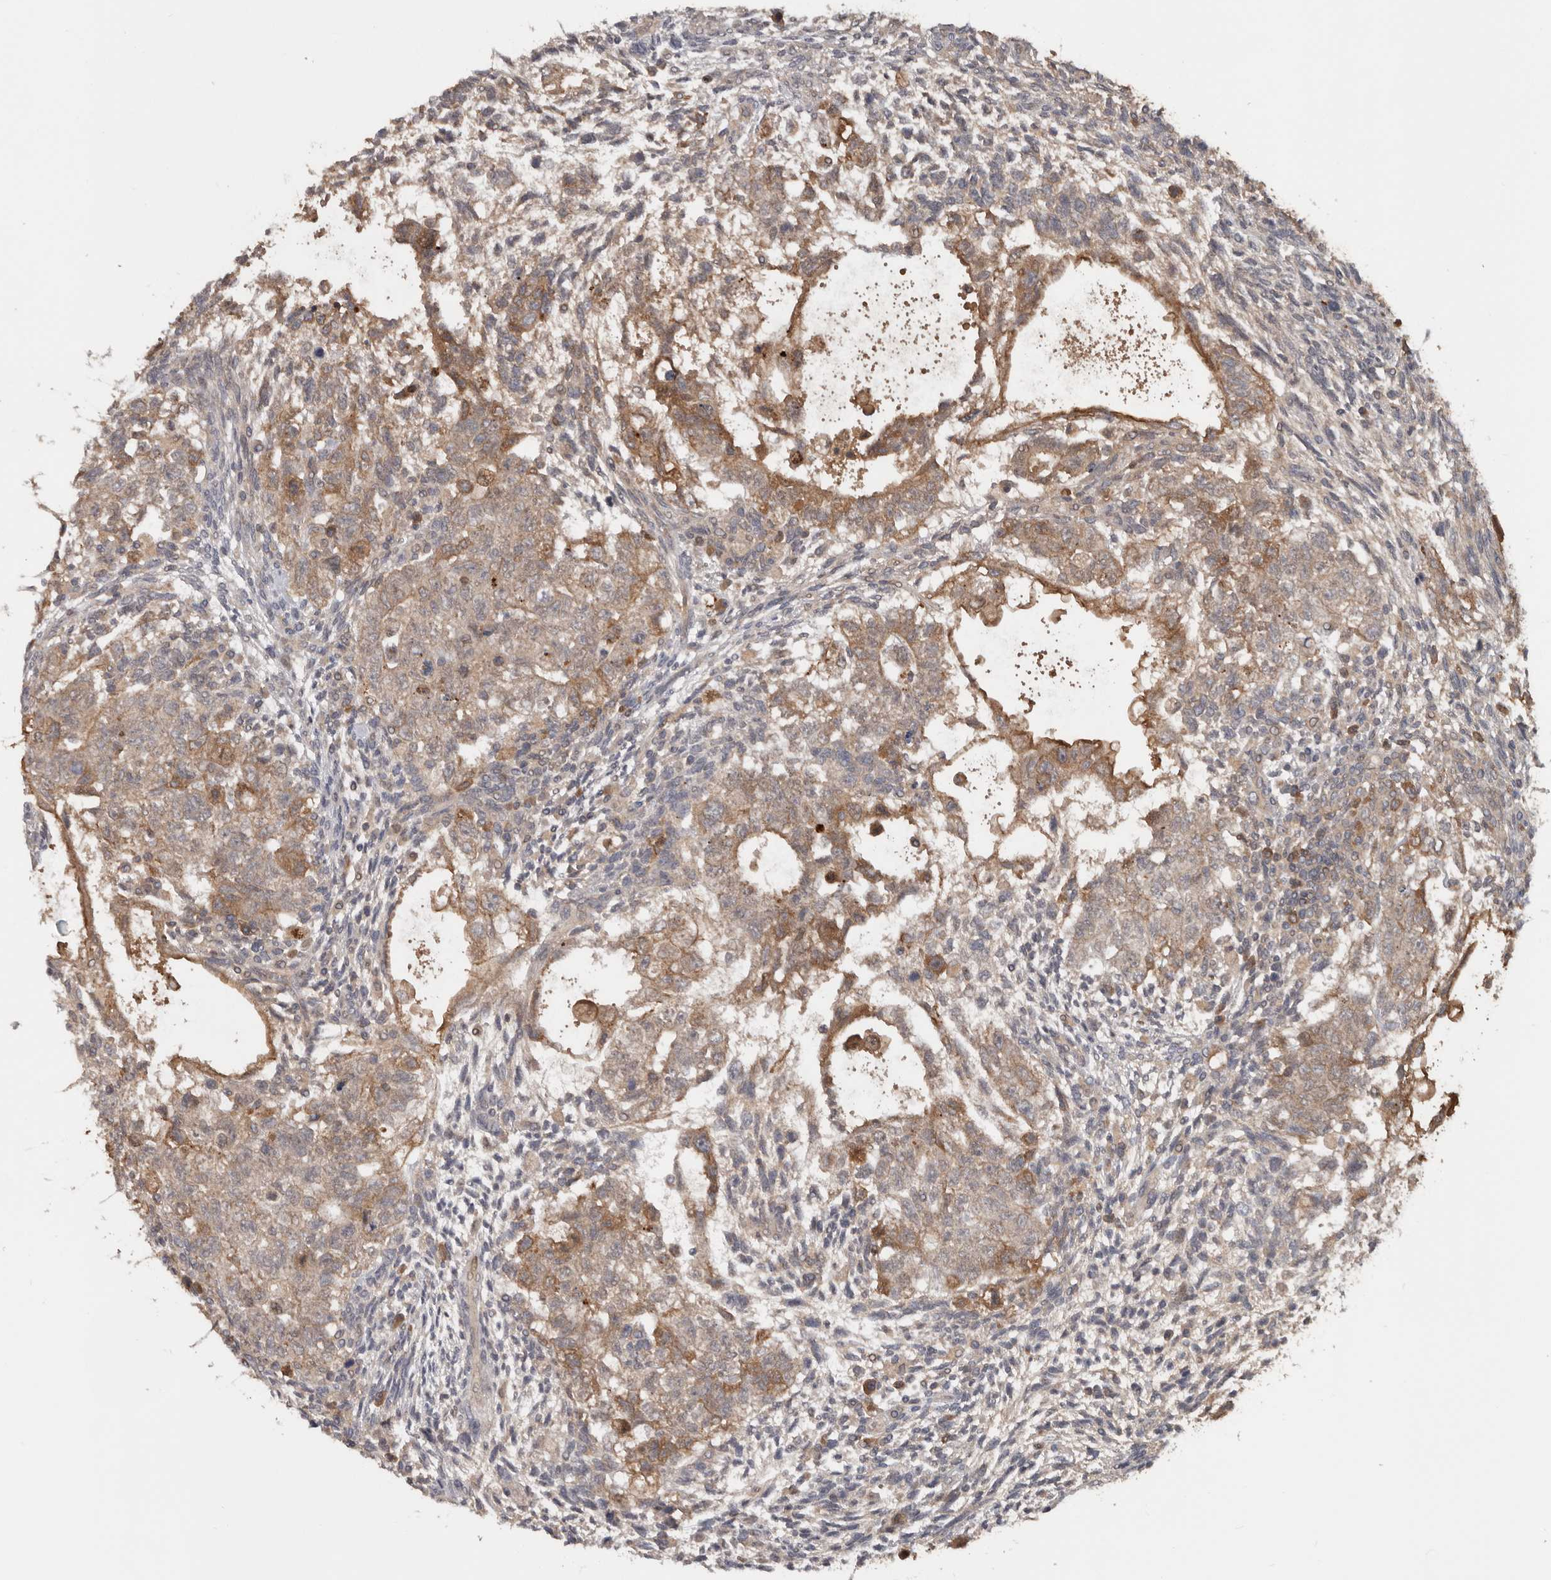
{"staining": {"intensity": "weak", "quantity": ">75%", "location": "cytoplasmic/membranous"}, "tissue": "testis cancer", "cell_type": "Tumor cells", "image_type": "cancer", "snomed": [{"axis": "morphology", "description": "Carcinoma, Embryonal, NOS"}, {"axis": "topography", "description": "Testis"}], "caption": "Immunohistochemical staining of testis cancer displays weak cytoplasmic/membranous protein staining in approximately >75% of tumor cells.", "gene": "NMUR1", "patient": {"sex": "male", "age": 37}}